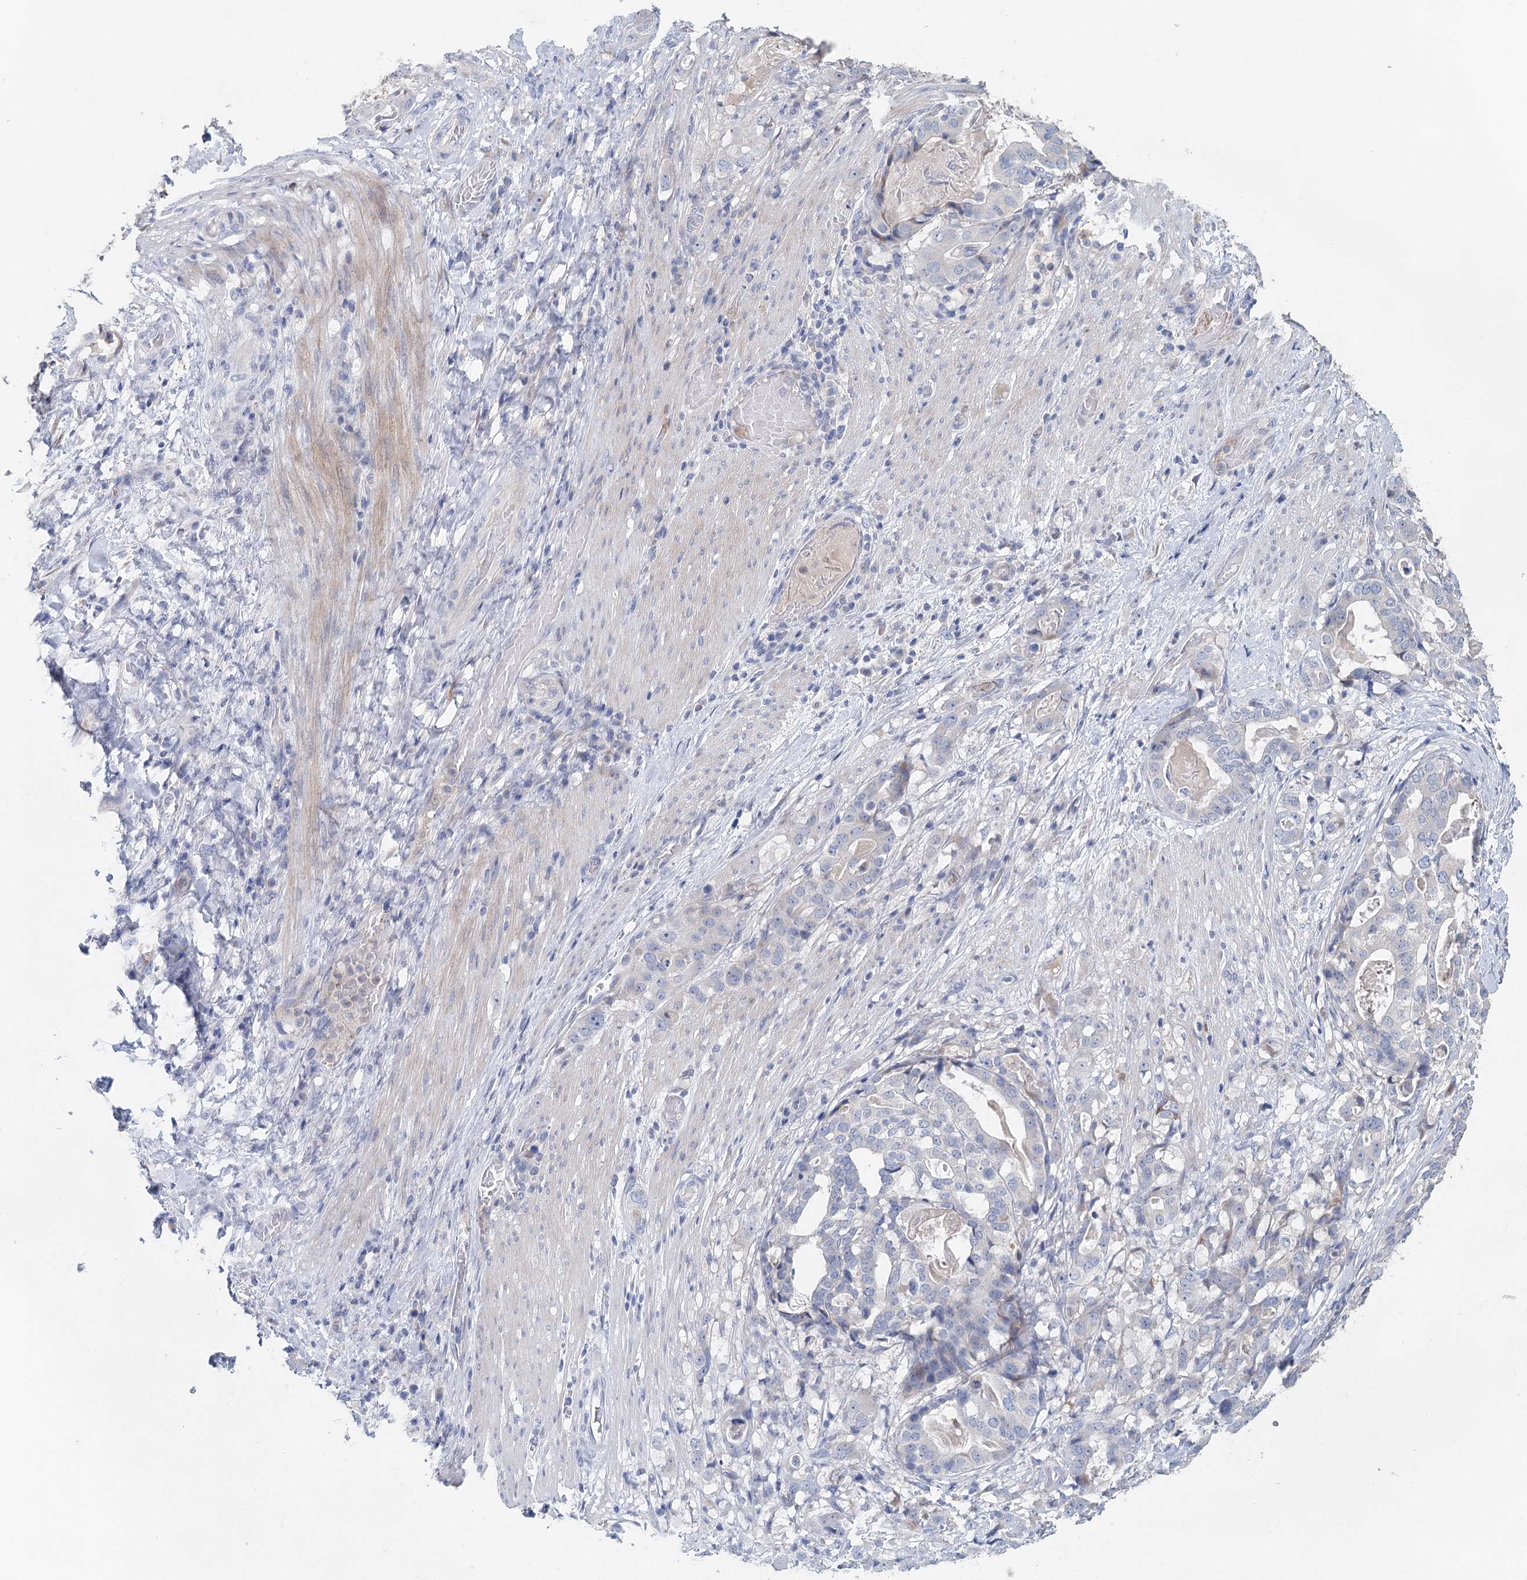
{"staining": {"intensity": "negative", "quantity": "none", "location": "none"}, "tissue": "stomach cancer", "cell_type": "Tumor cells", "image_type": "cancer", "snomed": [{"axis": "morphology", "description": "Adenocarcinoma, NOS"}, {"axis": "topography", "description": "Stomach"}], "caption": "The histopathology image shows no staining of tumor cells in stomach cancer (adenocarcinoma). (DAB (3,3'-diaminobenzidine) immunohistochemistry with hematoxylin counter stain).", "gene": "MYL6B", "patient": {"sex": "male", "age": 48}}